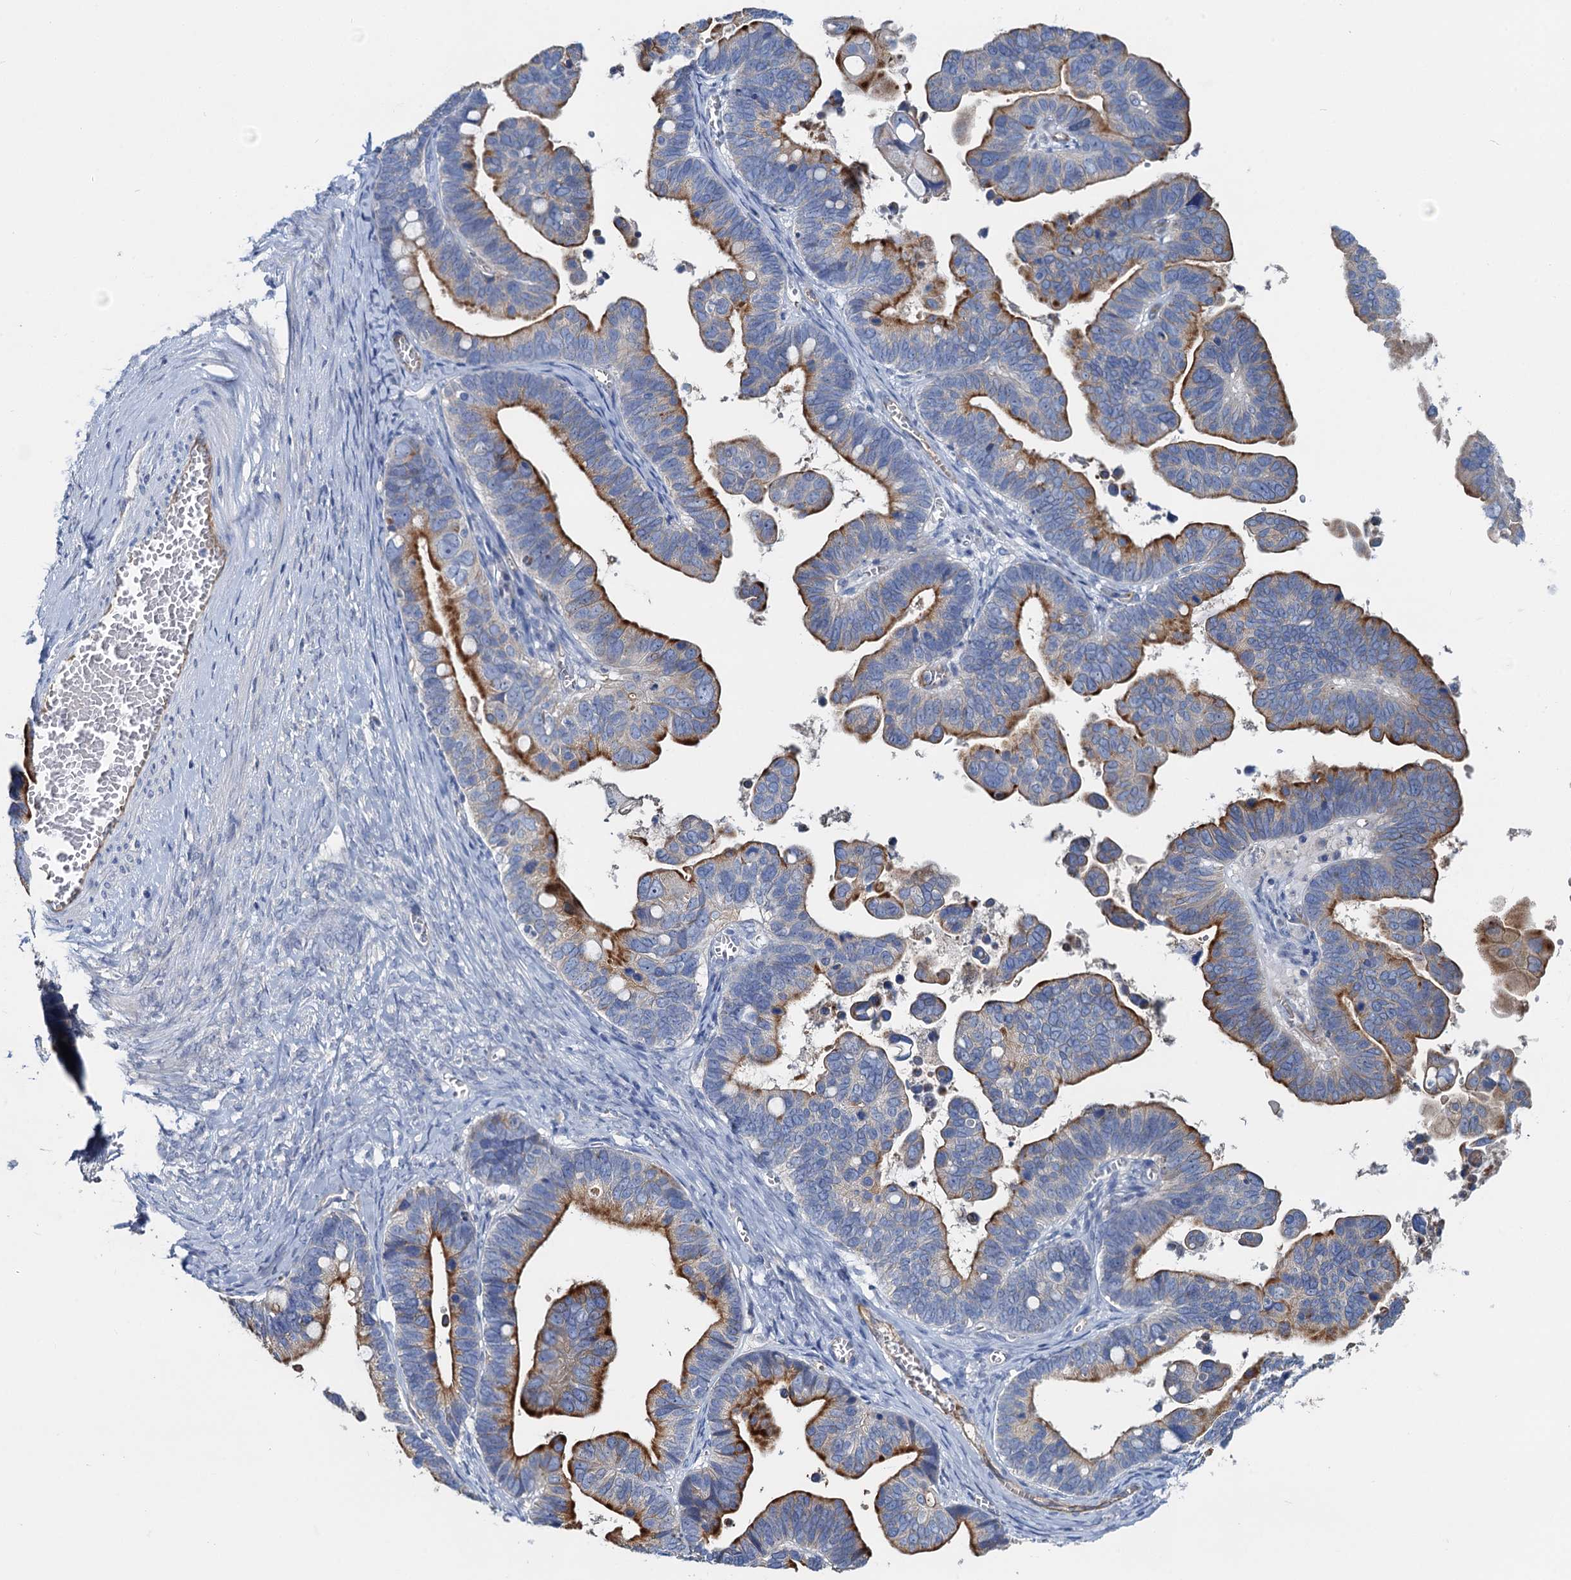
{"staining": {"intensity": "strong", "quantity": "25%-75%", "location": "cytoplasmic/membranous"}, "tissue": "ovarian cancer", "cell_type": "Tumor cells", "image_type": "cancer", "snomed": [{"axis": "morphology", "description": "Cystadenocarcinoma, serous, NOS"}, {"axis": "topography", "description": "Ovary"}], "caption": "An immunohistochemistry histopathology image of neoplastic tissue is shown. Protein staining in brown highlights strong cytoplasmic/membranous positivity in ovarian cancer within tumor cells. The staining was performed using DAB to visualize the protein expression in brown, while the nuclei were stained in blue with hematoxylin (Magnification: 20x).", "gene": "PLLP", "patient": {"sex": "female", "age": 56}}